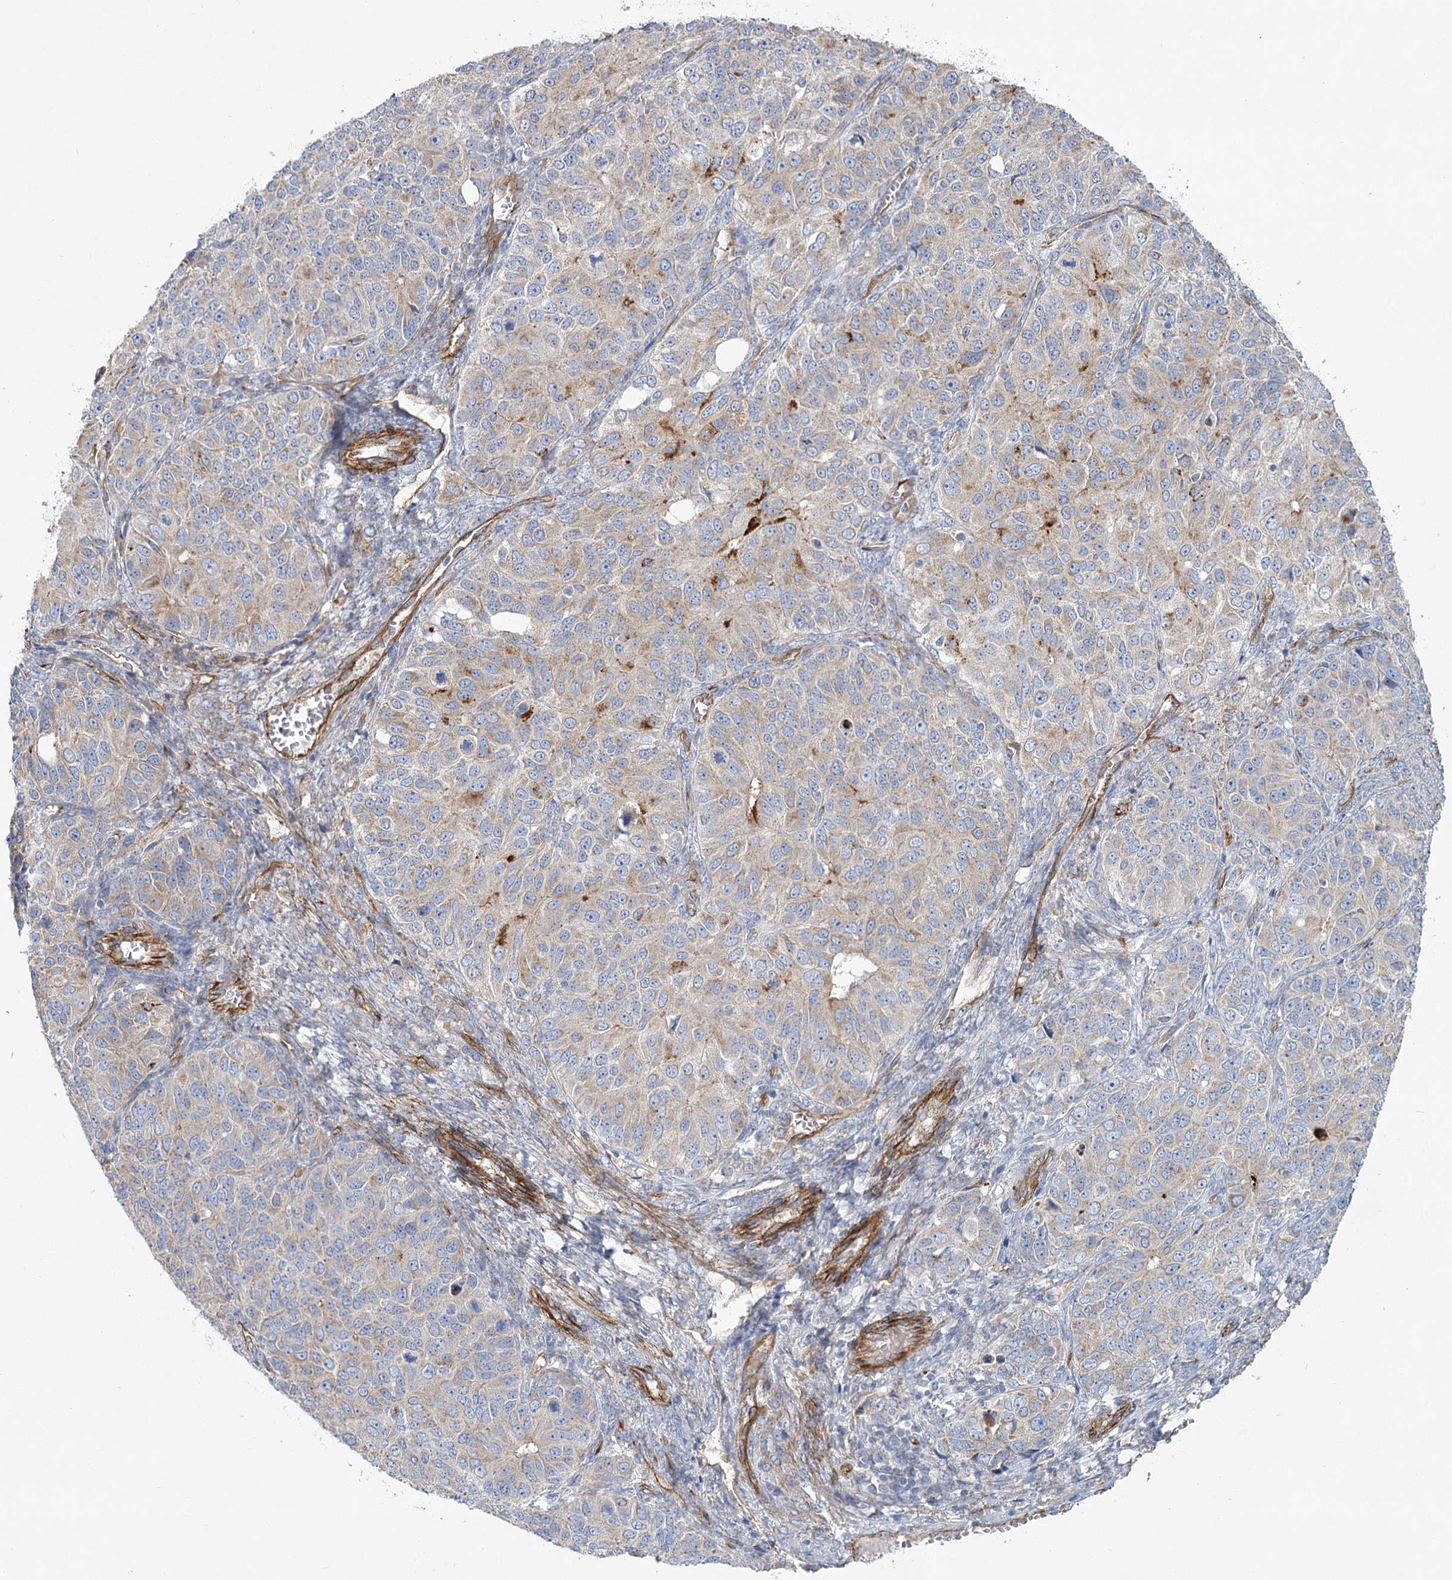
{"staining": {"intensity": "weak", "quantity": "25%-75%", "location": "cytoplasmic/membranous"}, "tissue": "ovarian cancer", "cell_type": "Tumor cells", "image_type": "cancer", "snomed": [{"axis": "morphology", "description": "Carcinoma, endometroid"}, {"axis": "topography", "description": "Ovary"}], "caption": "Ovarian endometroid carcinoma was stained to show a protein in brown. There is low levels of weak cytoplasmic/membranous positivity in approximately 25%-75% of tumor cells.", "gene": "TMEM164", "patient": {"sex": "female", "age": 51}}